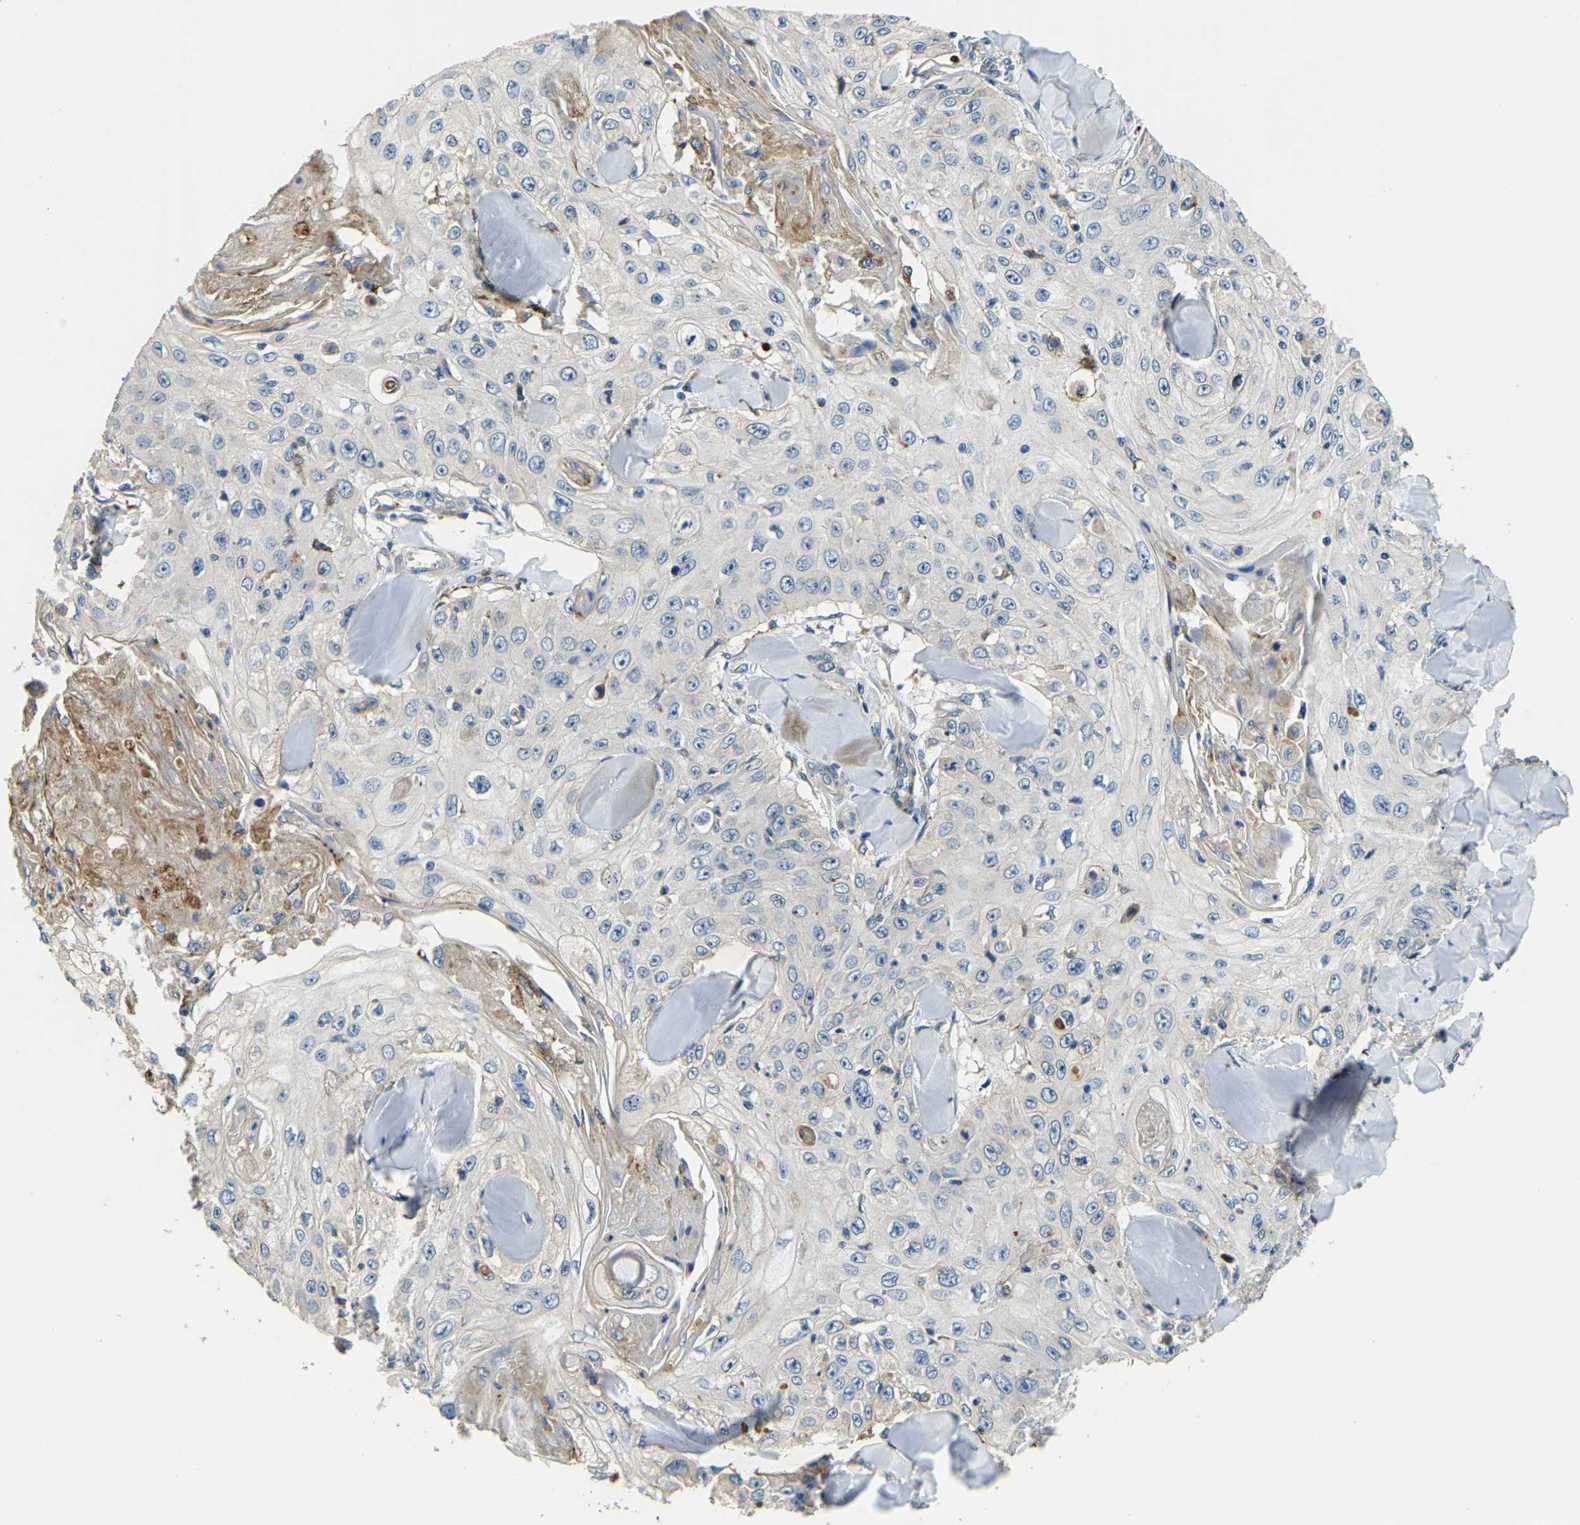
{"staining": {"intensity": "negative", "quantity": "none", "location": "none"}, "tissue": "skin cancer", "cell_type": "Tumor cells", "image_type": "cancer", "snomed": [{"axis": "morphology", "description": "Squamous cell carcinoma, NOS"}, {"axis": "topography", "description": "Skin"}], "caption": "Immunohistochemistry (IHC) photomicrograph of human squamous cell carcinoma (skin) stained for a protein (brown), which exhibits no positivity in tumor cells. (Brightfield microscopy of DAB (3,3'-diaminobenzidine) IHC at high magnification).", "gene": "RNF39", "patient": {"sex": "male", "age": 86}}